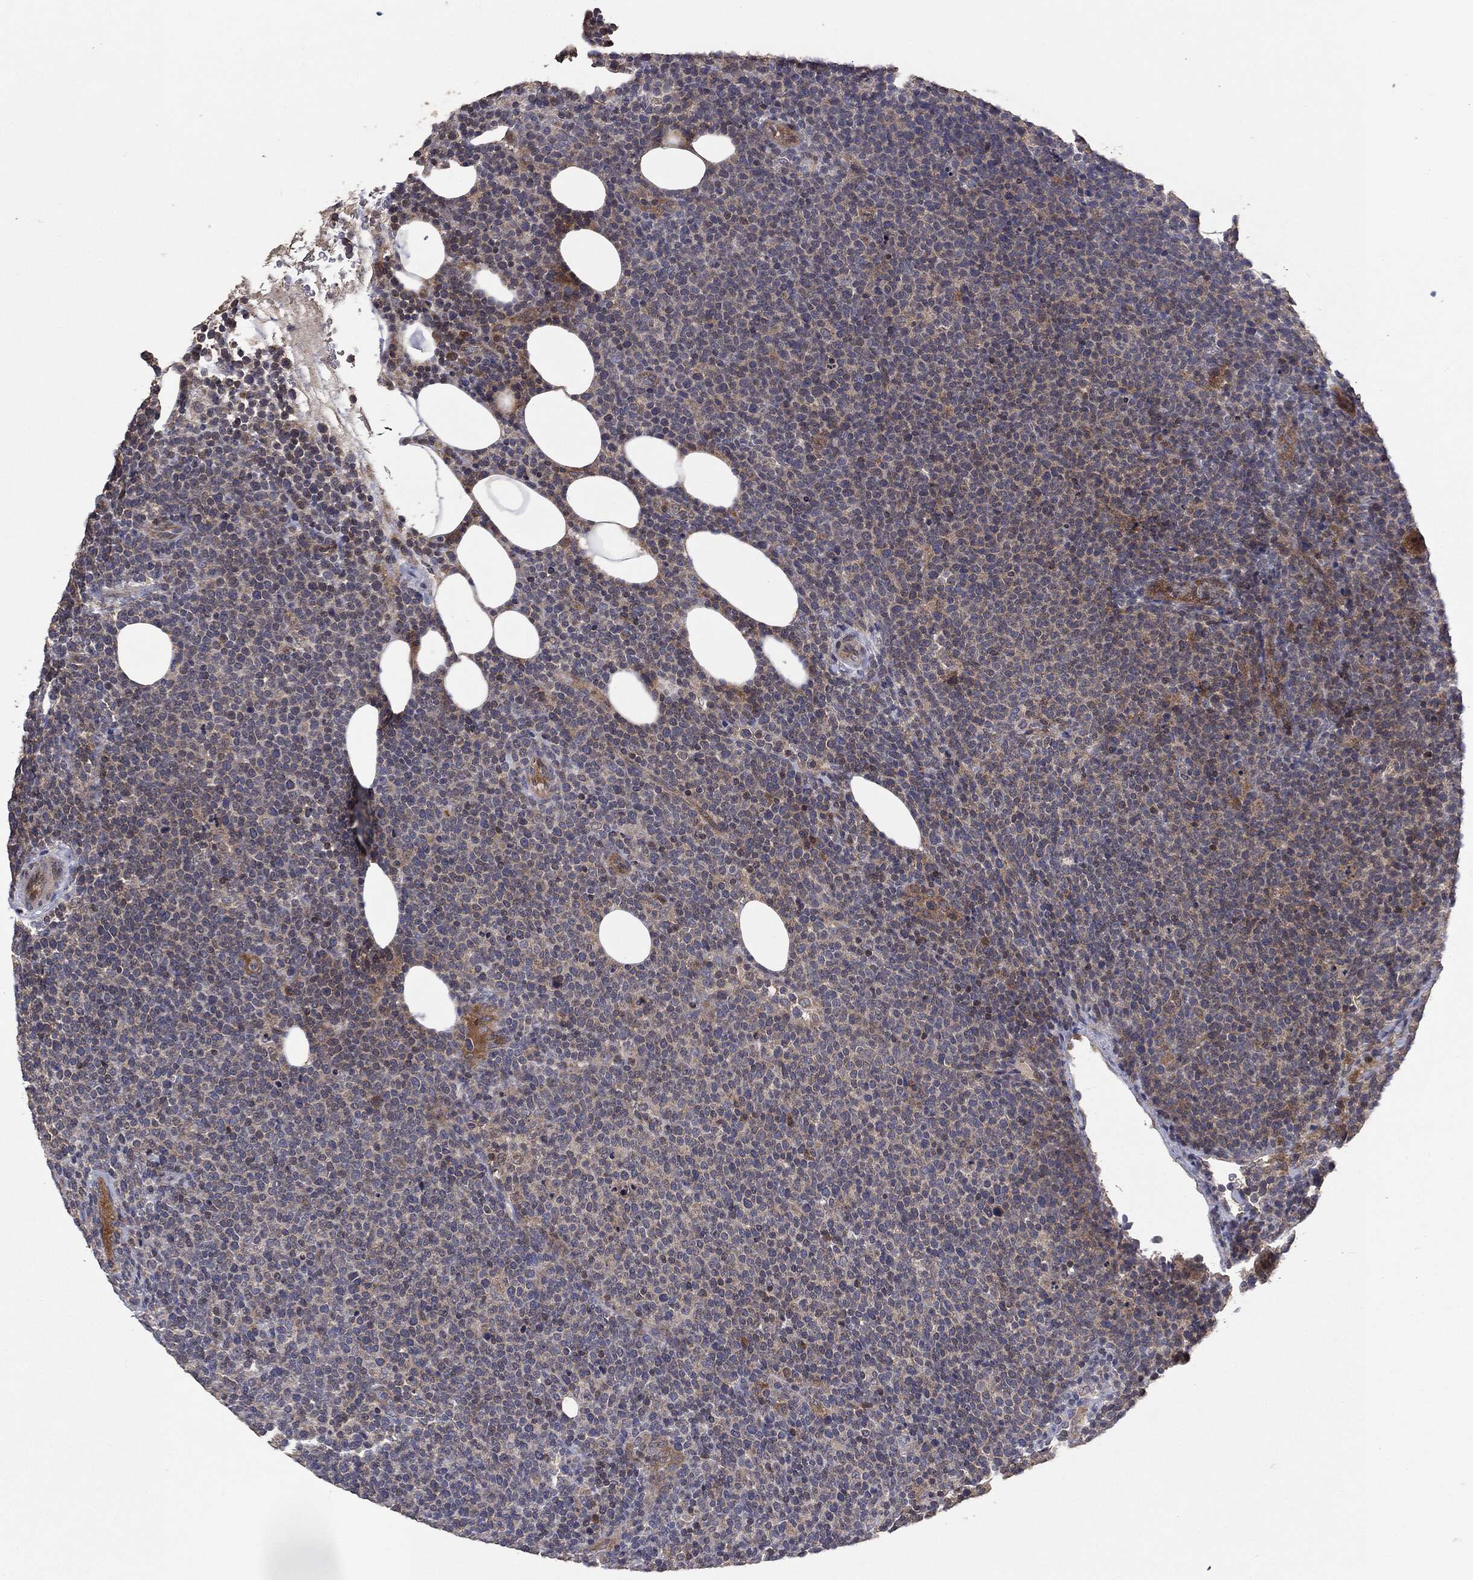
{"staining": {"intensity": "weak", "quantity": "<25%", "location": "cytoplasmic/membranous"}, "tissue": "lymphoma", "cell_type": "Tumor cells", "image_type": "cancer", "snomed": [{"axis": "morphology", "description": "Malignant lymphoma, non-Hodgkin's type, High grade"}, {"axis": "topography", "description": "Lymph node"}], "caption": "Tumor cells show no significant protein staining in lymphoma.", "gene": "MTOR", "patient": {"sex": "male", "age": 61}}